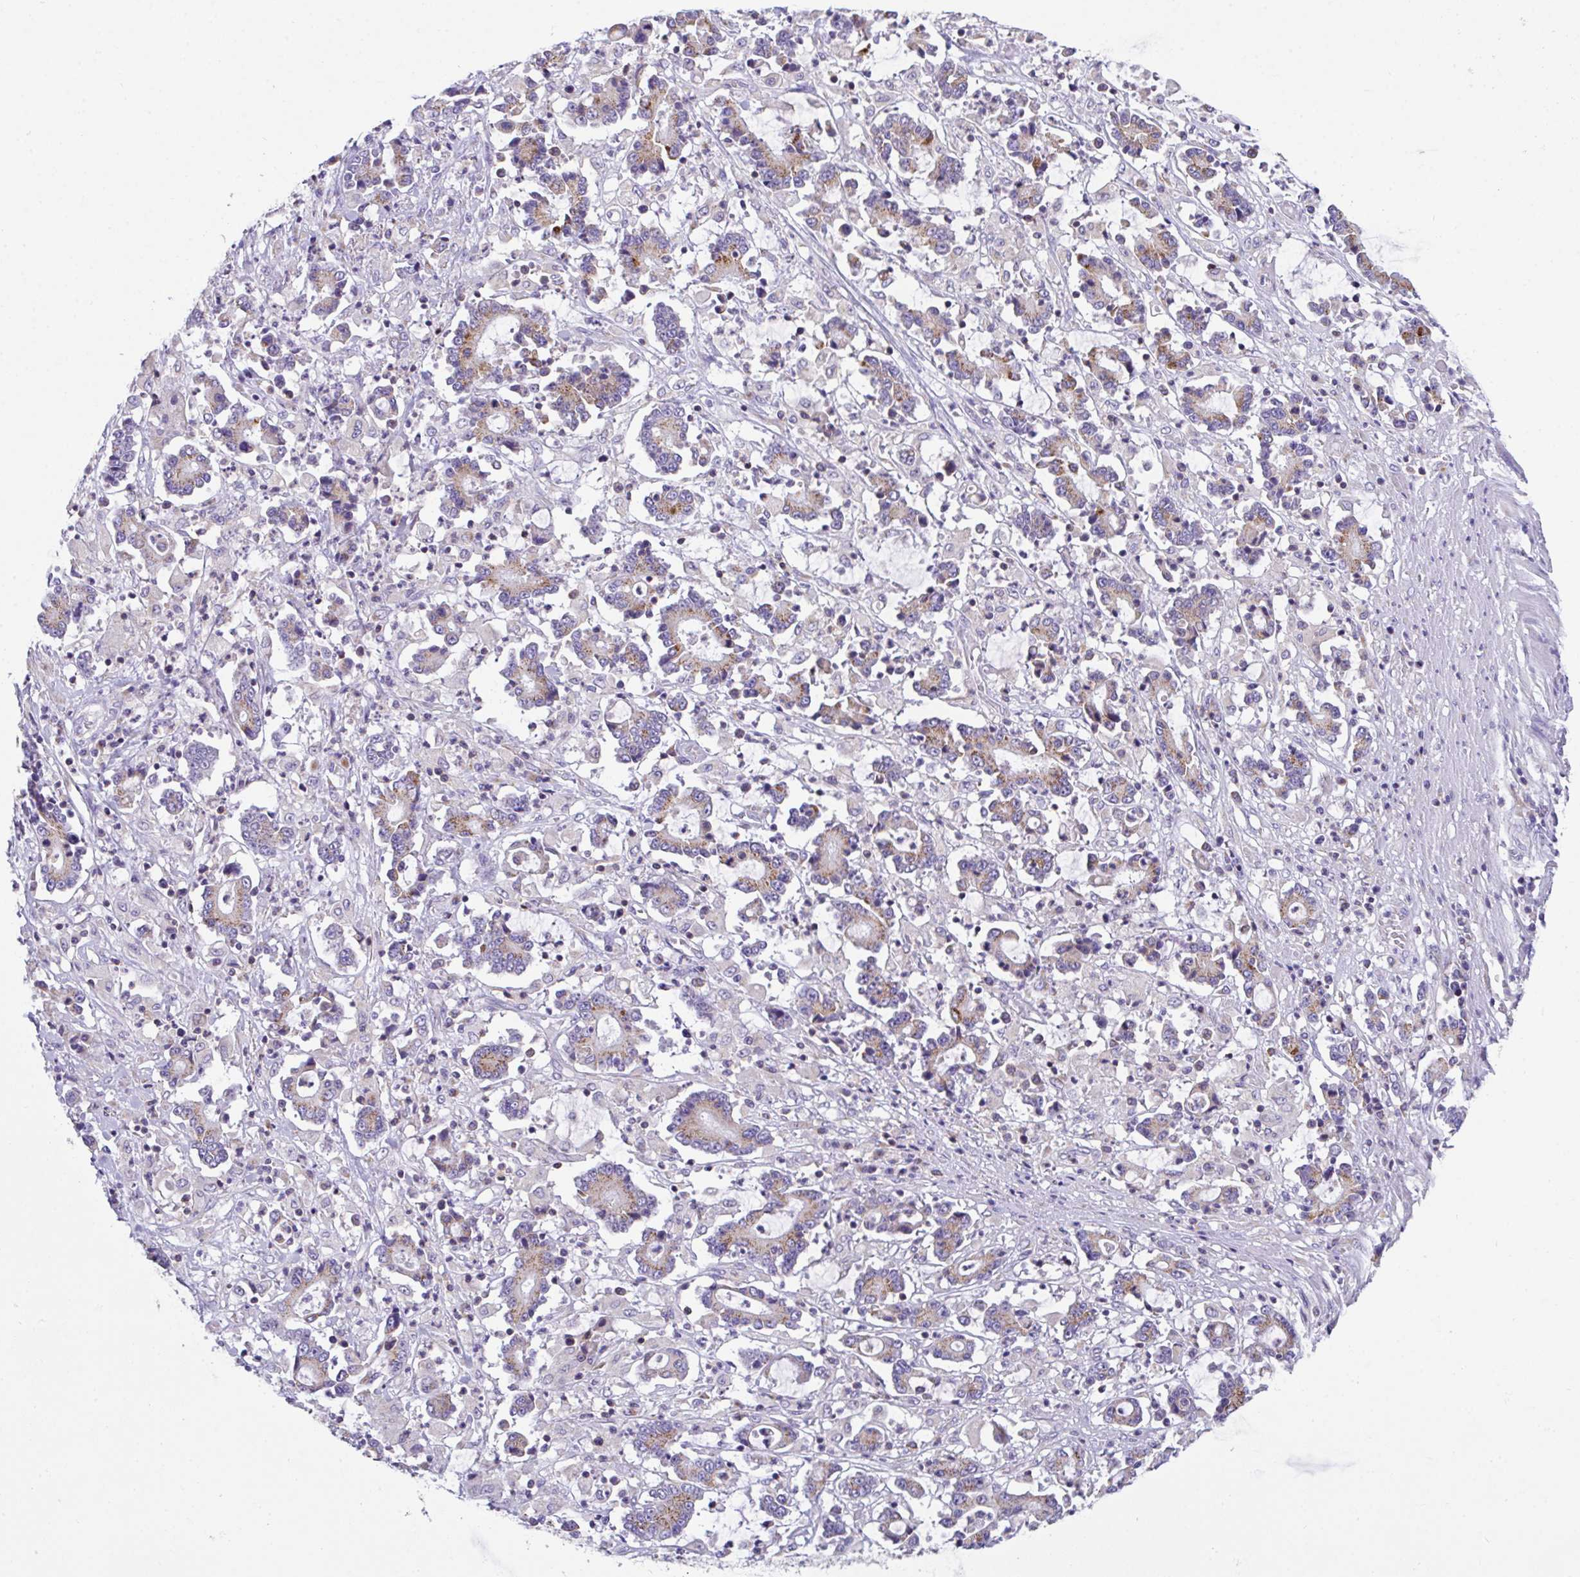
{"staining": {"intensity": "moderate", "quantity": "25%-75%", "location": "cytoplasmic/membranous"}, "tissue": "stomach cancer", "cell_type": "Tumor cells", "image_type": "cancer", "snomed": [{"axis": "morphology", "description": "Adenocarcinoma, NOS"}, {"axis": "topography", "description": "Stomach, upper"}], "caption": "Tumor cells display moderate cytoplasmic/membranous positivity in about 25%-75% of cells in stomach cancer (adenocarcinoma). The protein of interest is stained brown, and the nuclei are stained in blue (DAB (3,3'-diaminobenzidine) IHC with brightfield microscopy, high magnification).", "gene": "MIA3", "patient": {"sex": "male", "age": 68}}